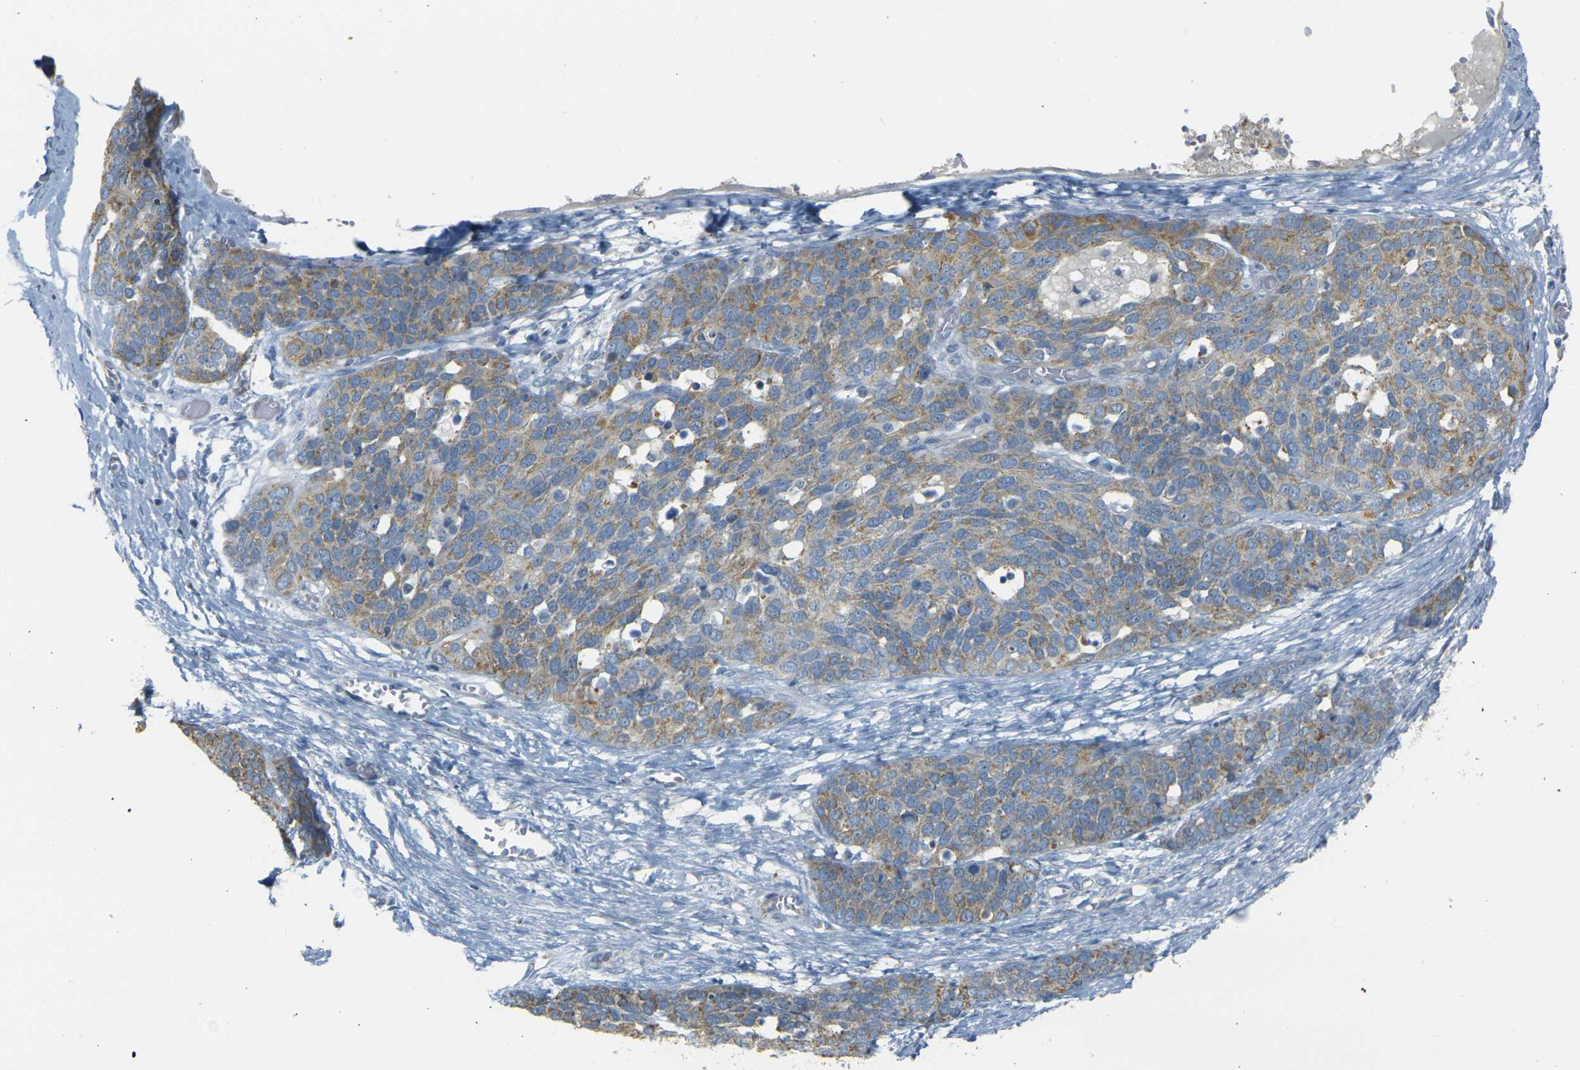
{"staining": {"intensity": "moderate", "quantity": "25%-75%", "location": "cytoplasmic/membranous"}, "tissue": "ovarian cancer", "cell_type": "Tumor cells", "image_type": "cancer", "snomed": [{"axis": "morphology", "description": "Cystadenocarcinoma, serous, NOS"}, {"axis": "topography", "description": "Ovary"}], "caption": "Immunohistochemical staining of ovarian cancer (serous cystadenocarcinoma) exhibits medium levels of moderate cytoplasmic/membranous staining in approximately 25%-75% of tumor cells.", "gene": "PARD6B", "patient": {"sex": "female", "age": 44}}